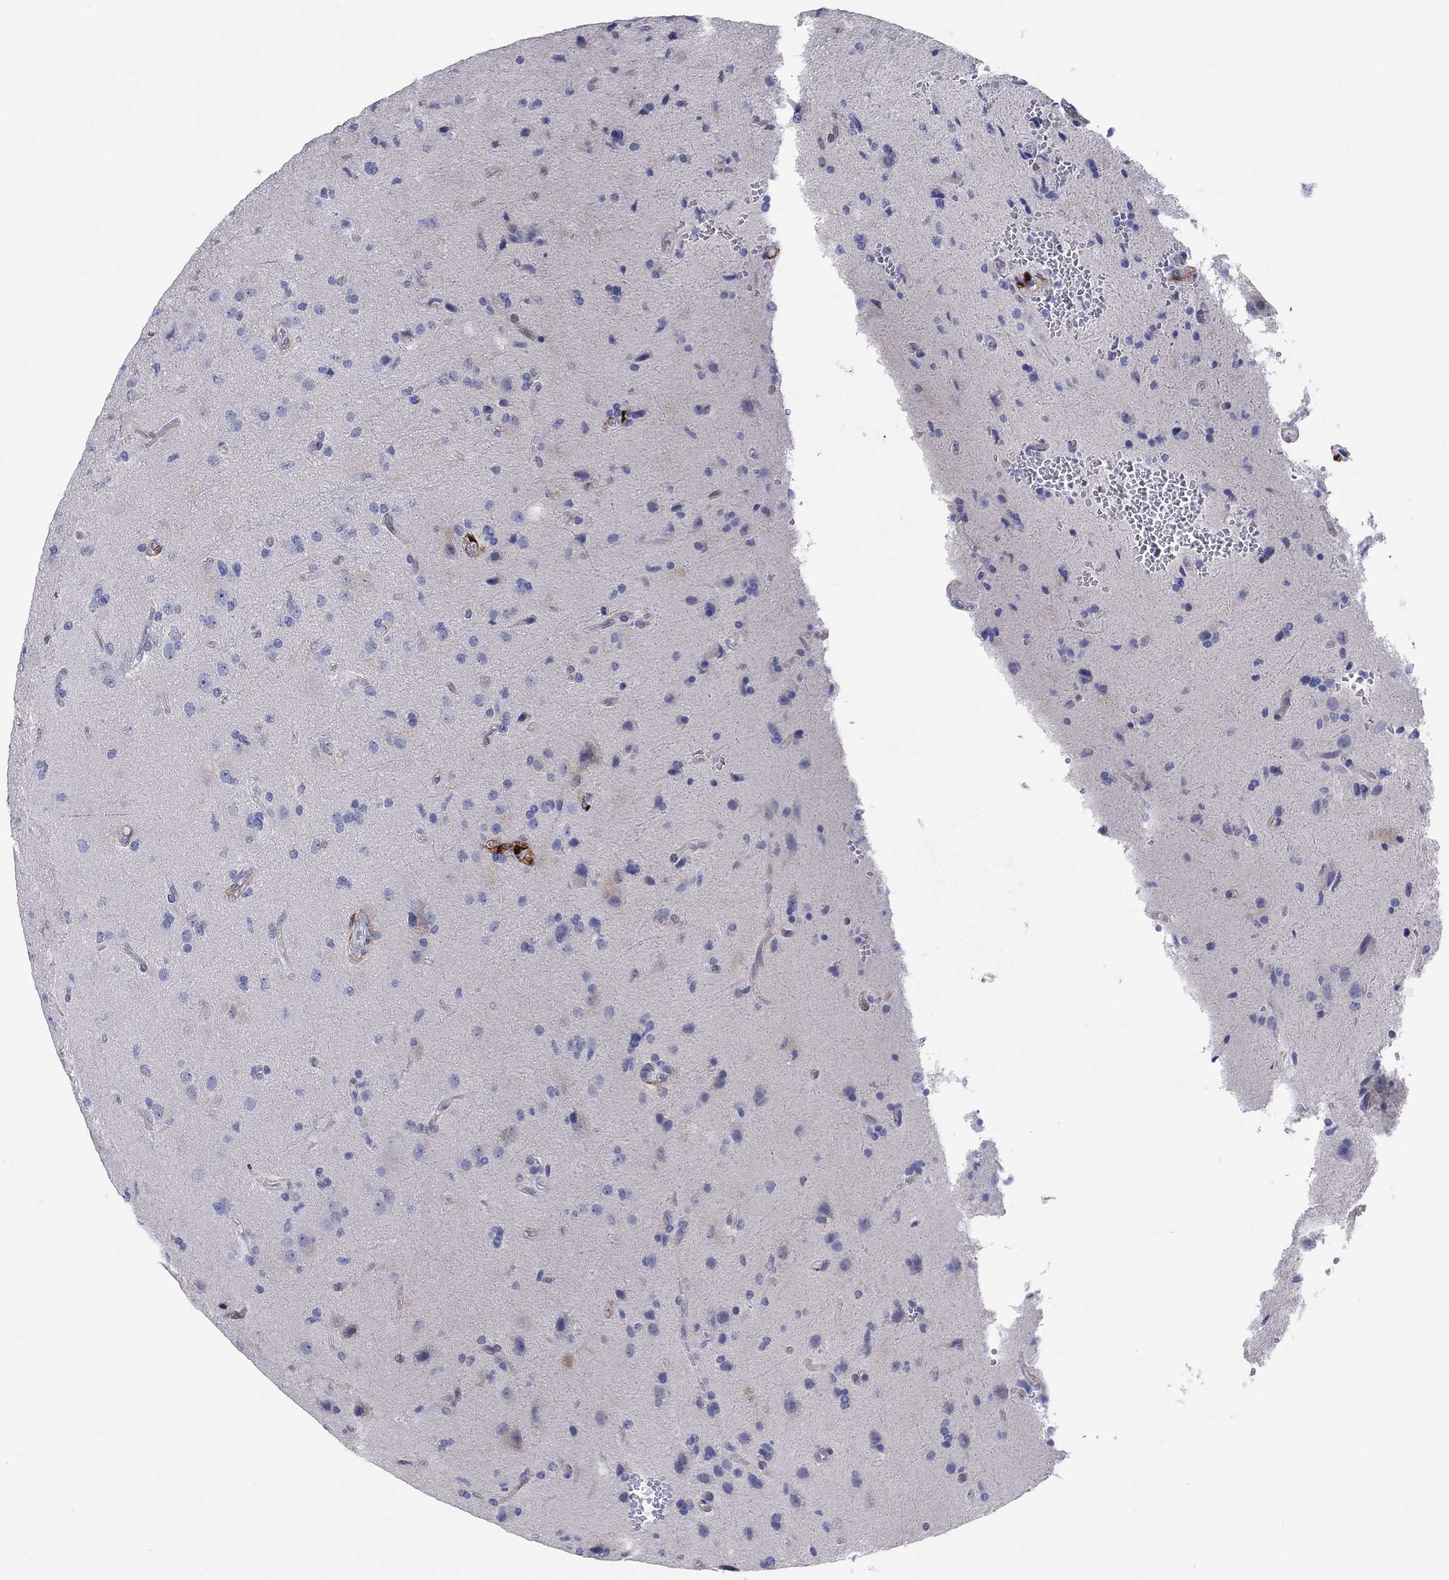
{"staining": {"intensity": "negative", "quantity": "none", "location": "none"}, "tissue": "glioma", "cell_type": "Tumor cells", "image_type": "cancer", "snomed": [{"axis": "morphology", "description": "Glioma, malignant, High grade"}, {"axis": "topography", "description": "Brain"}], "caption": "Immunohistochemistry of glioma reveals no positivity in tumor cells. (IHC, brightfield microscopy, high magnification).", "gene": "AKR1C2", "patient": {"sex": "male", "age": 56}}